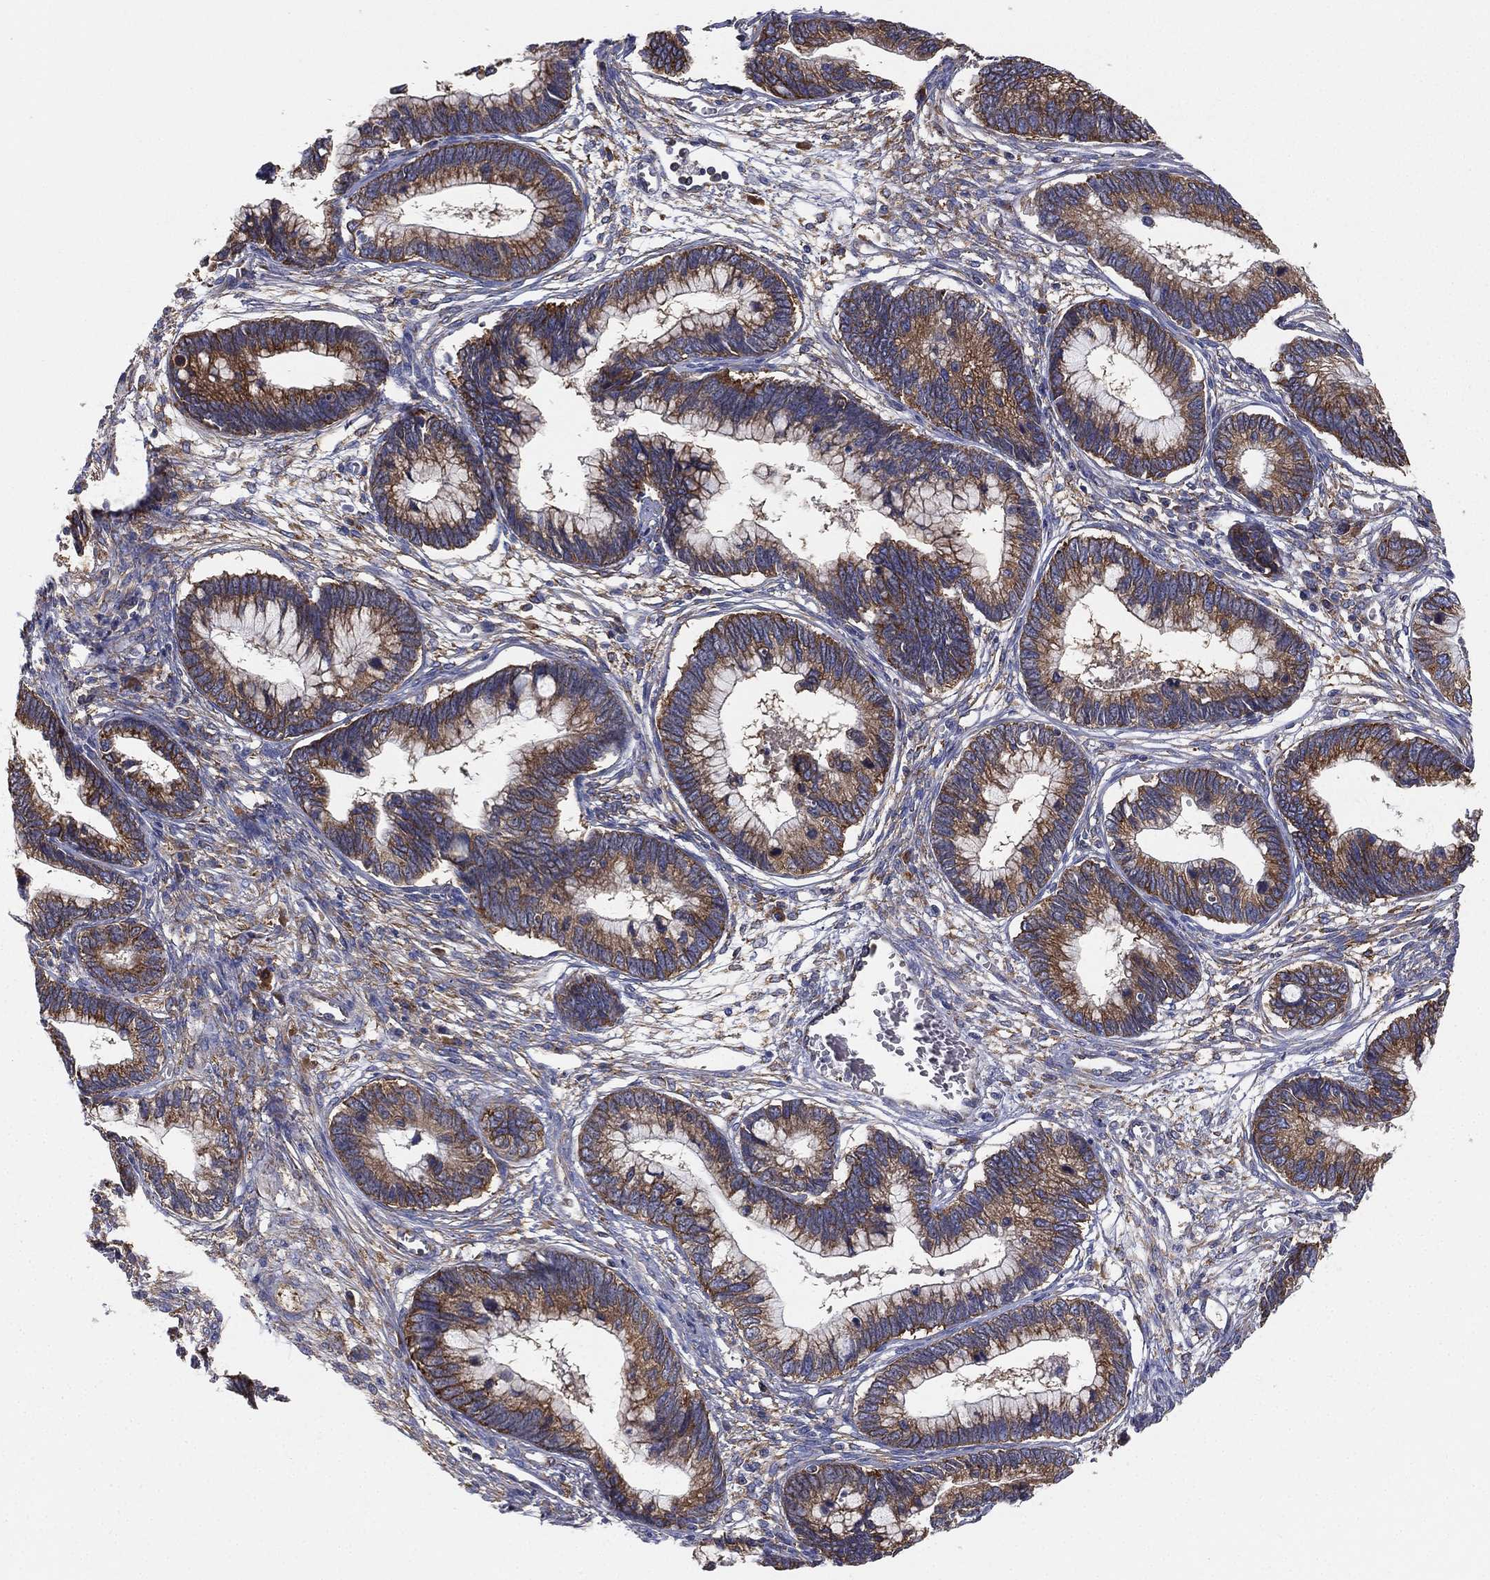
{"staining": {"intensity": "strong", "quantity": ">75%", "location": "cytoplasmic/membranous"}, "tissue": "cervical cancer", "cell_type": "Tumor cells", "image_type": "cancer", "snomed": [{"axis": "morphology", "description": "Adenocarcinoma, NOS"}, {"axis": "topography", "description": "Cervix"}], "caption": "Cervical adenocarcinoma tissue shows strong cytoplasmic/membranous expression in approximately >75% of tumor cells, visualized by immunohistochemistry. The staining was performed using DAB to visualize the protein expression in brown, while the nuclei were stained in blue with hematoxylin (Magnification: 20x).", "gene": "FARSA", "patient": {"sex": "female", "age": 44}}